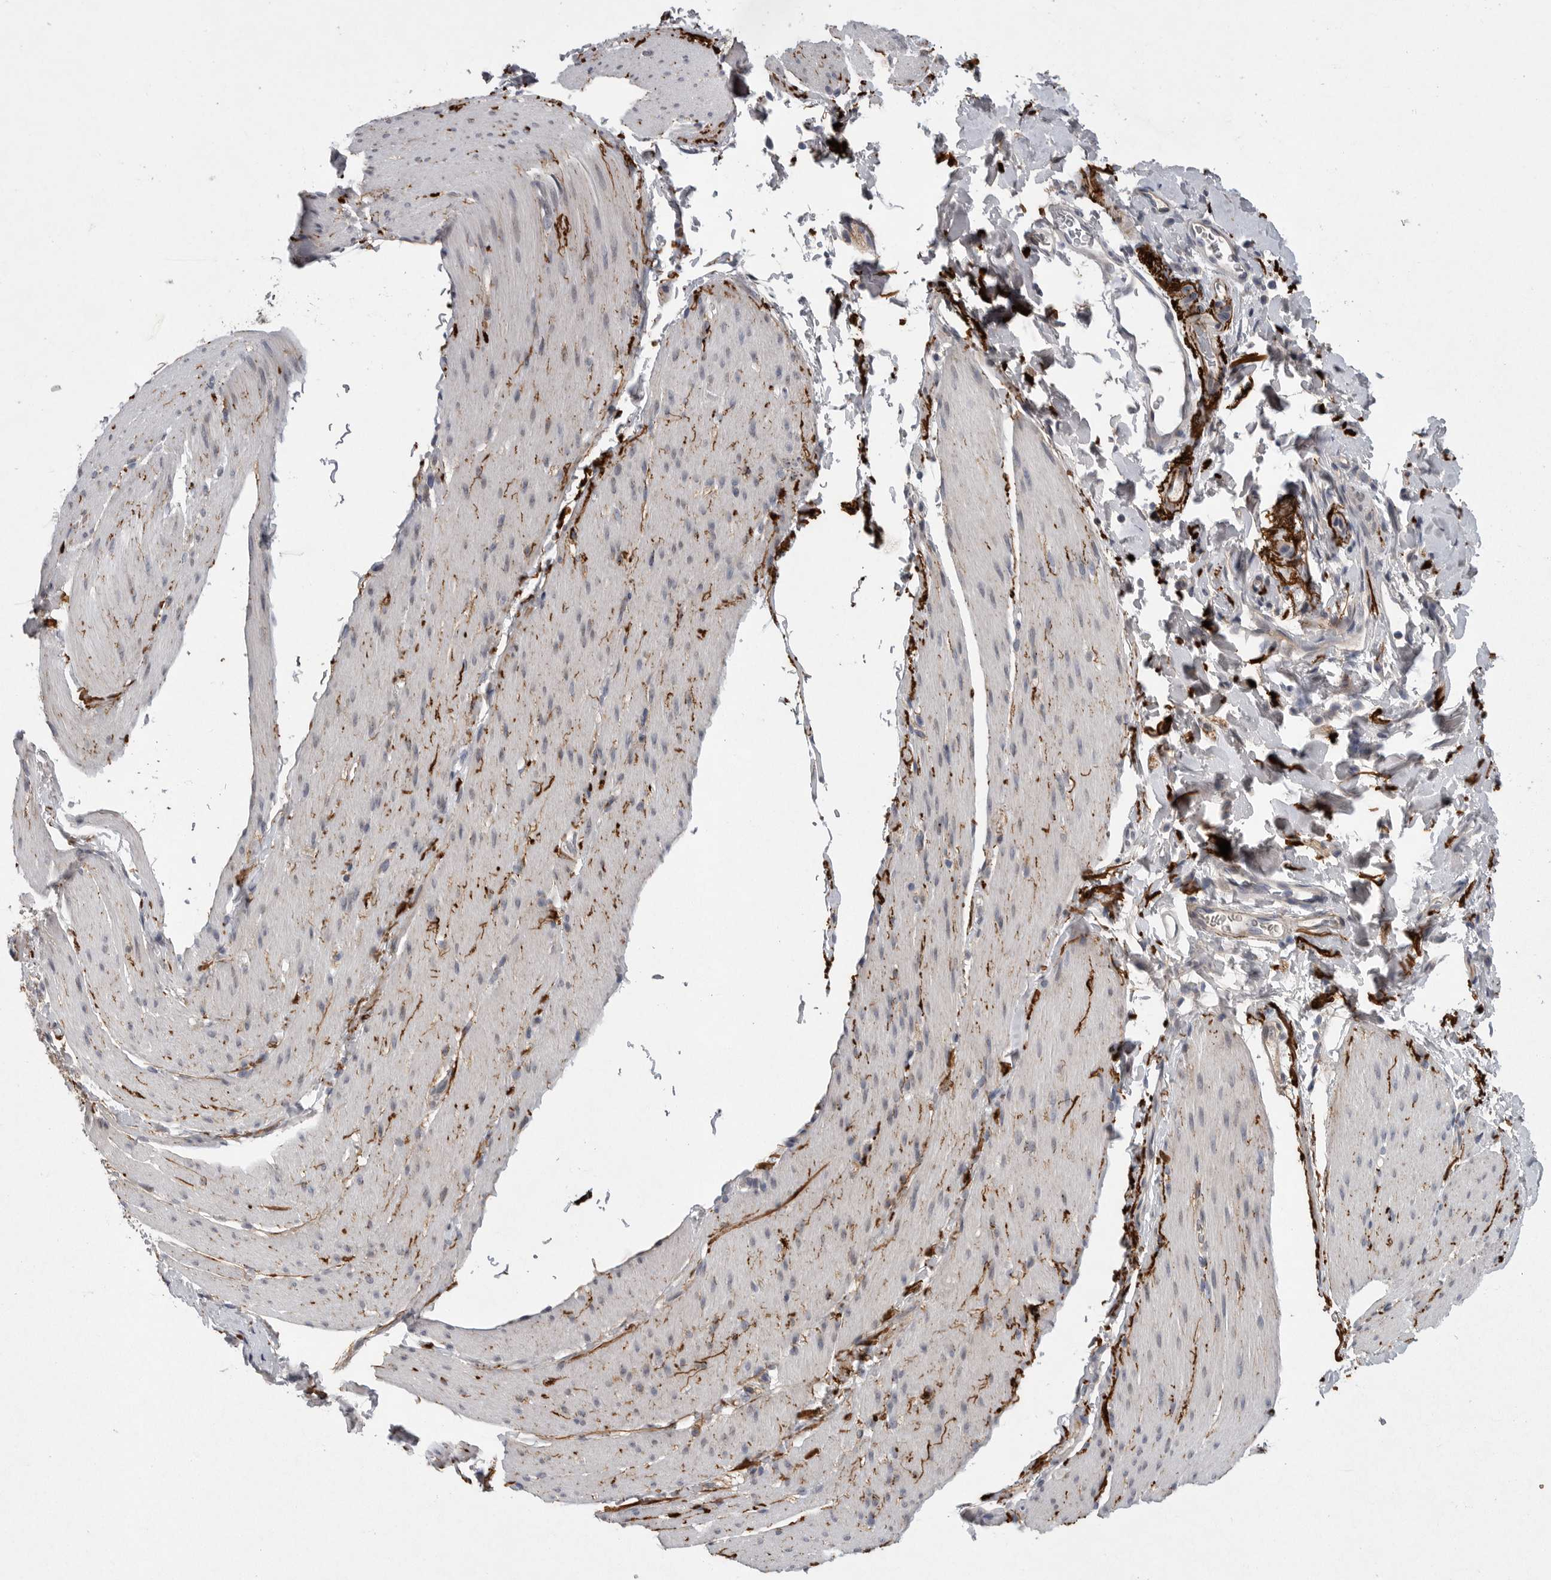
{"staining": {"intensity": "negative", "quantity": "none", "location": "none"}, "tissue": "smooth muscle", "cell_type": "Smooth muscle cells", "image_type": "normal", "snomed": [{"axis": "morphology", "description": "Normal tissue, NOS"}, {"axis": "topography", "description": "Smooth muscle"}, {"axis": "topography", "description": "Small intestine"}], "caption": "Human smooth muscle stained for a protein using immunohistochemistry (IHC) reveals no expression in smooth muscle cells.", "gene": "CRP", "patient": {"sex": "female", "age": 84}}